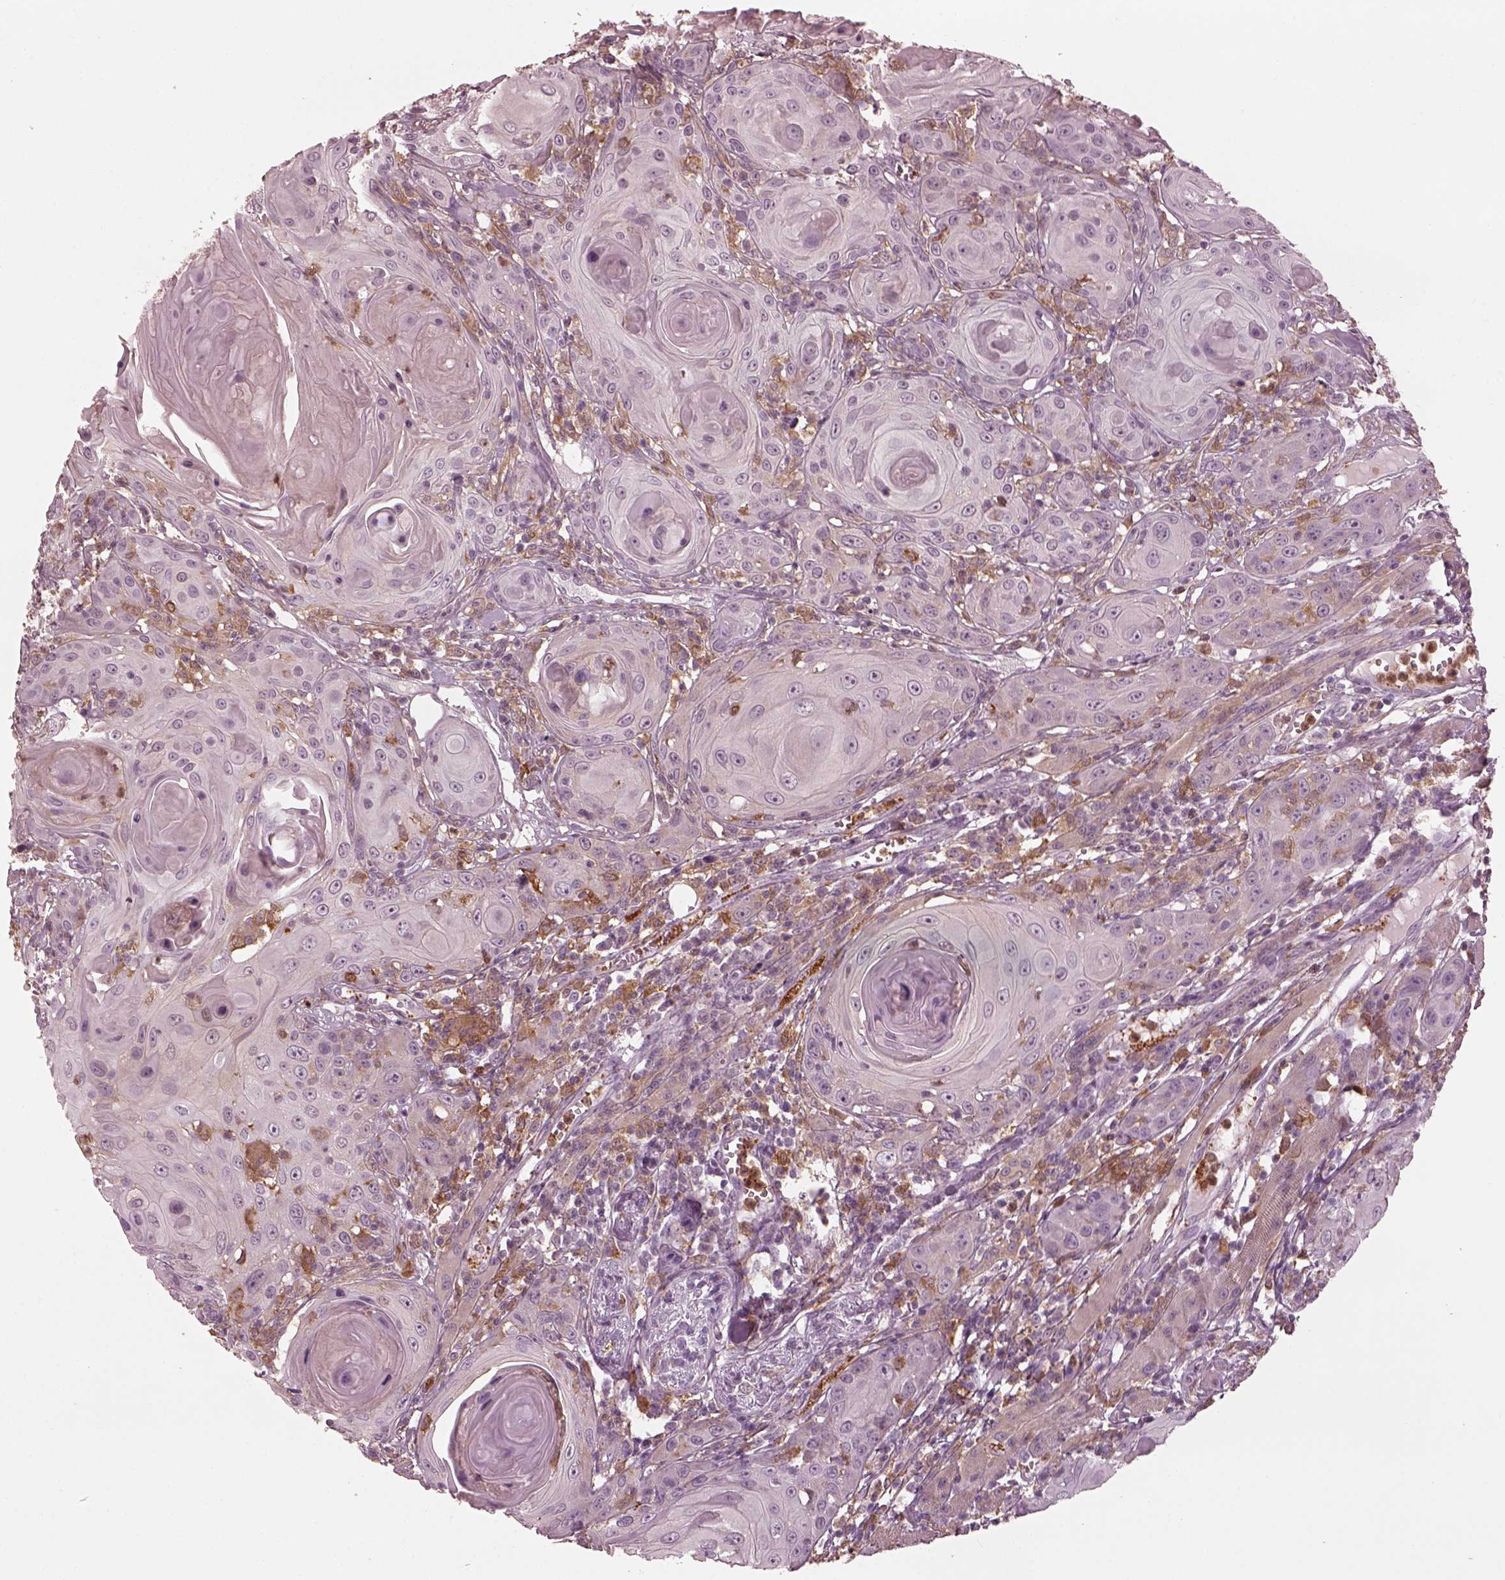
{"staining": {"intensity": "negative", "quantity": "none", "location": "none"}, "tissue": "head and neck cancer", "cell_type": "Tumor cells", "image_type": "cancer", "snomed": [{"axis": "morphology", "description": "Squamous cell carcinoma, NOS"}, {"axis": "topography", "description": "Head-Neck"}], "caption": "High power microscopy histopathology image of an immunohistochemistry histopathology image of head and neck squamous cell carcinoma, revealing no significant staining in tumor cells.", "gene": "PSTPIP2", "patient": {"sex": "female", "age": 80}}